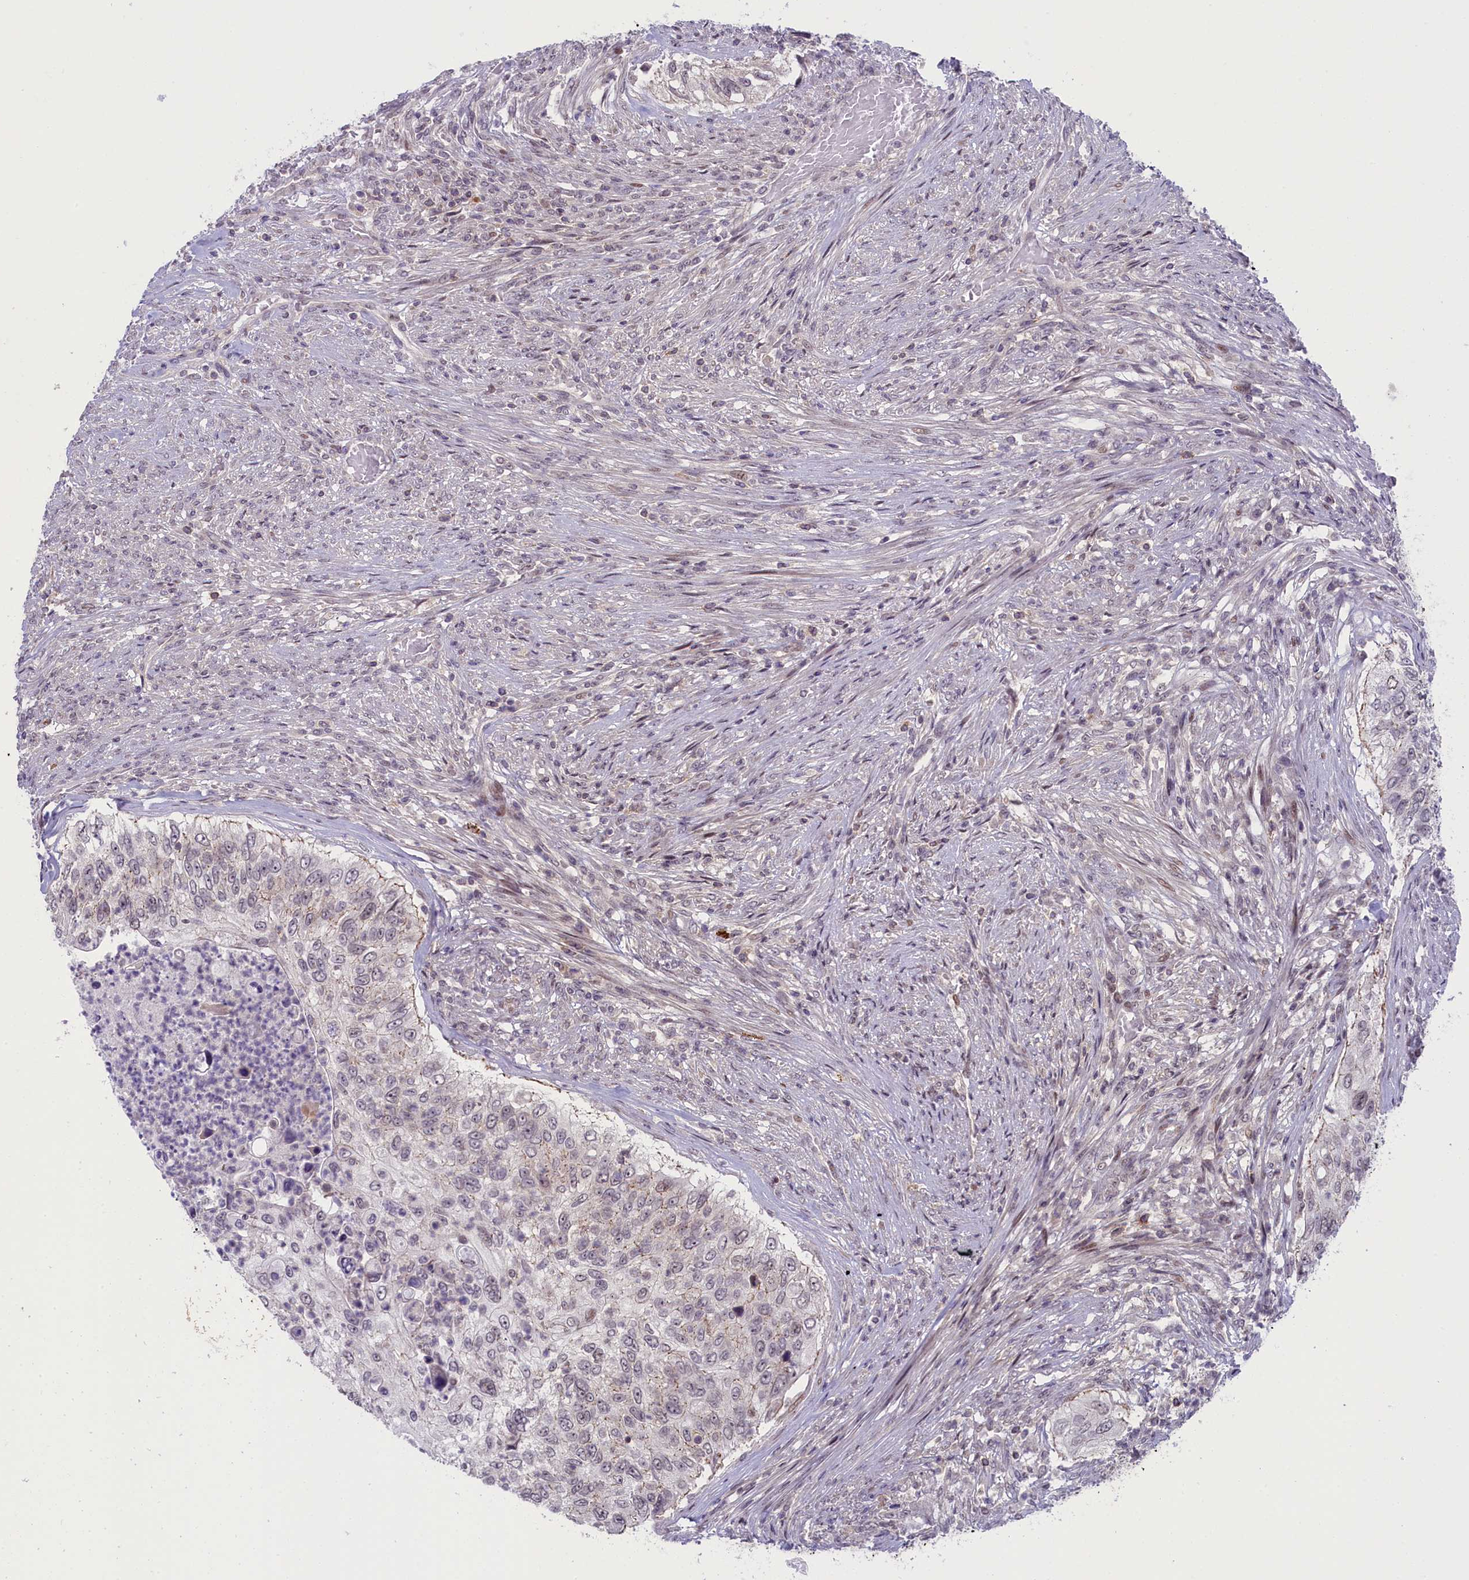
{"staining": {"intensity": "negative", "quantity": "none", "location": "none"}, "tissue": "urothelial cancer", "cell_type": "Tumor cells", "image_type": "cancer", "snomed": [{"axis": "morphology", "description": "Urothelial carcinoma, High grade"}, {"axis": "topography", "description": "Urinary bladder"}], "caption": "Immunohistochemistry photomicrograph of neoplastic tissue: human urothelial cancer stained with DAB (3,3'-diaminobenzidine) demonstrates no significant protein expression in tumor cells. The staining was performed using DAB (3,3'-diaminobenzidine) to visualize the protein expression in brown, while the nuclei were stained in blue with hematoxylin (Magnification: 20x).", "gene": "CCL23", "patient": {"sex": "female", "age": 60}}